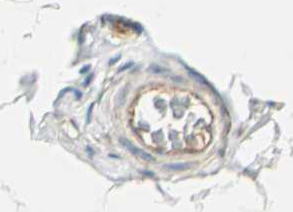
{"staining": {"intensity": "moderate", "quantity": ">75%", "location": "cytoplasmic/membranous"}, "tissue": "adipose tissue", "cell_type": "Adipocytes", "image_type": "normal", "snomed": [{"axis": "morphology", "description": "Normal tissue, NOS"}, {"axis": "topography", "description": "Soft tissue"}], "caption": "Adipose tissue stained with IHC demonstrates moderate cytoplasmic/membranous expression in about >75% of adipocytes. The staining was performed using DAB, with brown indicating positive protein expression. Nuclei are stained blue with hematoxylin.", "gene": "PDIA4", "patient": {"sex": "male", "age": 26}}